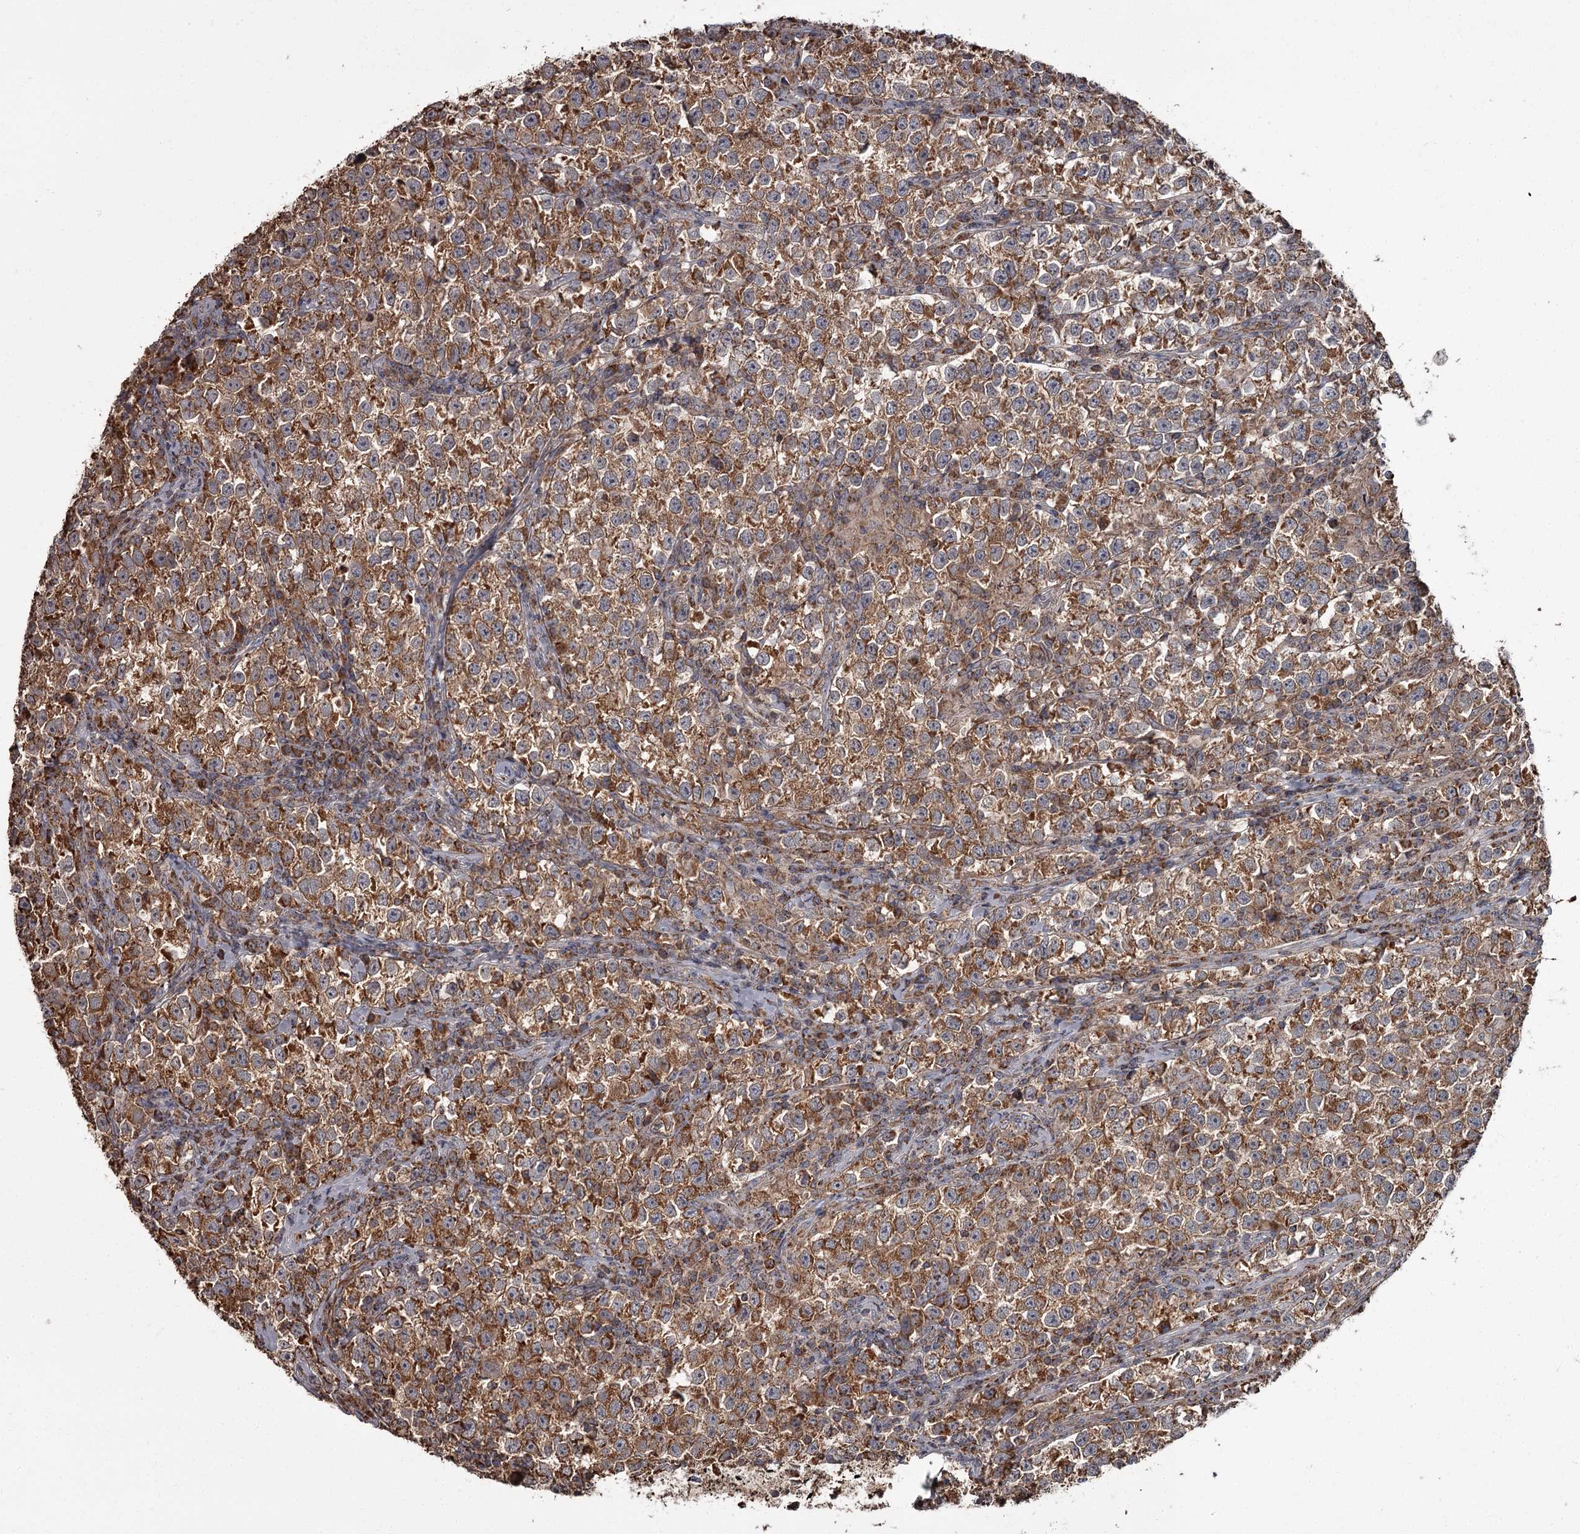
{"staining": {"intensity": "strong", "quantity": ">75%", "location": "cytoplasmic/membranous"}, "tissue": "testis cancer", "cell_type": "Tumor cells", "image_type": "cancer", "snomed": [{"axis": "morphology", "description": "Normal tissue, NOS"}, {"axis": "morphology", "description": "Seminoma, NOS"}, {"axis": "topography", "description": "Testis"}], "caption": "Testis seminoma tissue displays strong cytoplasmic/membranous staining in approximately >75% of tumor cells", "gene": "THAP9", "patient": {"sex": "male", "age": 43}}